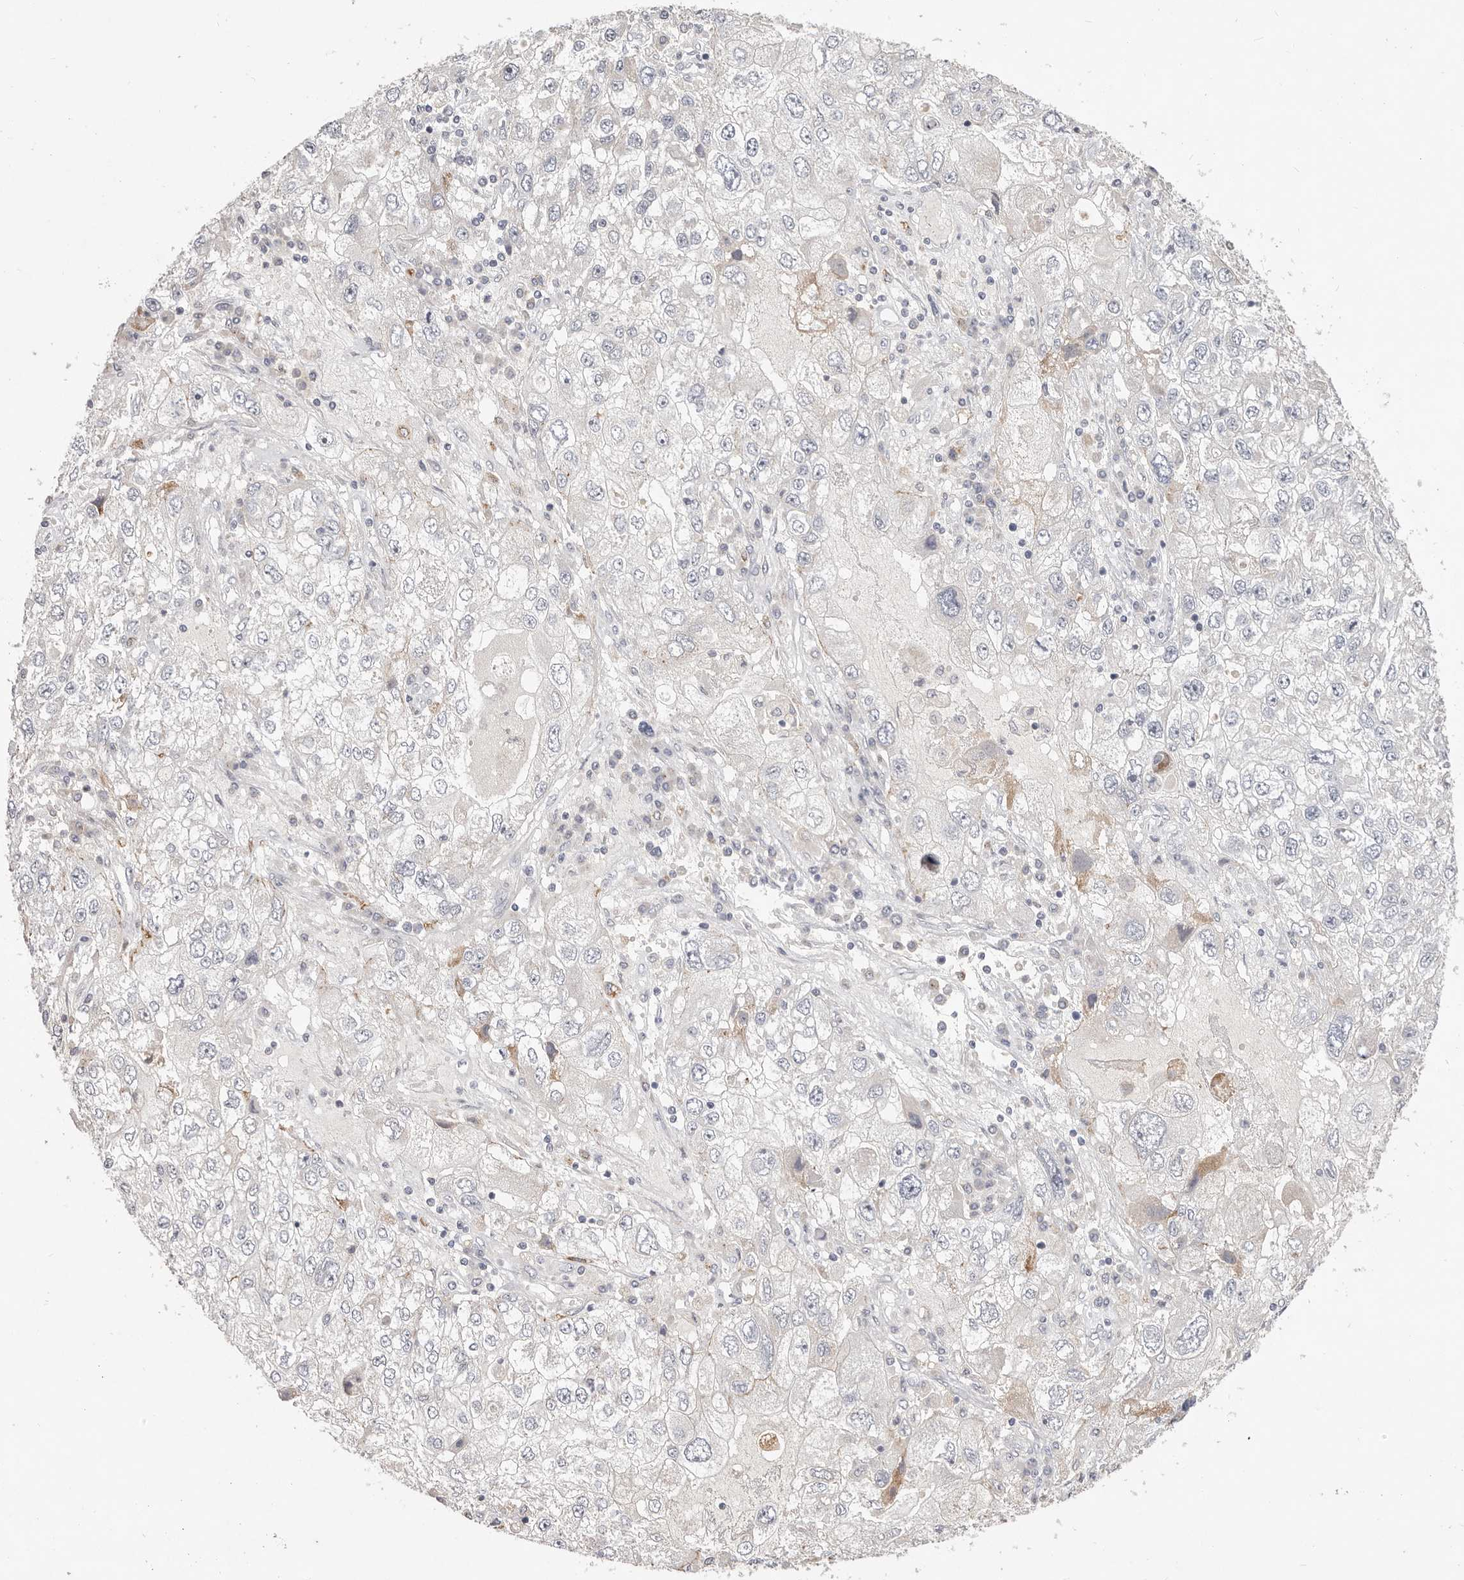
{"staining": {"intensity": "negative", "quantity": "none", "location": "none"}, "tissue": "endometrial cancer", "cell_type": "Tumor cells", "image_type": "cancer", "snomed": [{"axis": "morphology", "description": "Adenocarcinoma, NOS"}, {"axis": "topography", "description": "Endometrium"}], "caption": "Immunohistochemistry photomicrograph of endometrial cancer (adenocarcinoma) stained for a protein (brown), which demonstrates no positivity in tumor cells.", "gene": "GARNL3", "patient": {"sex": "female", "age": 49}}